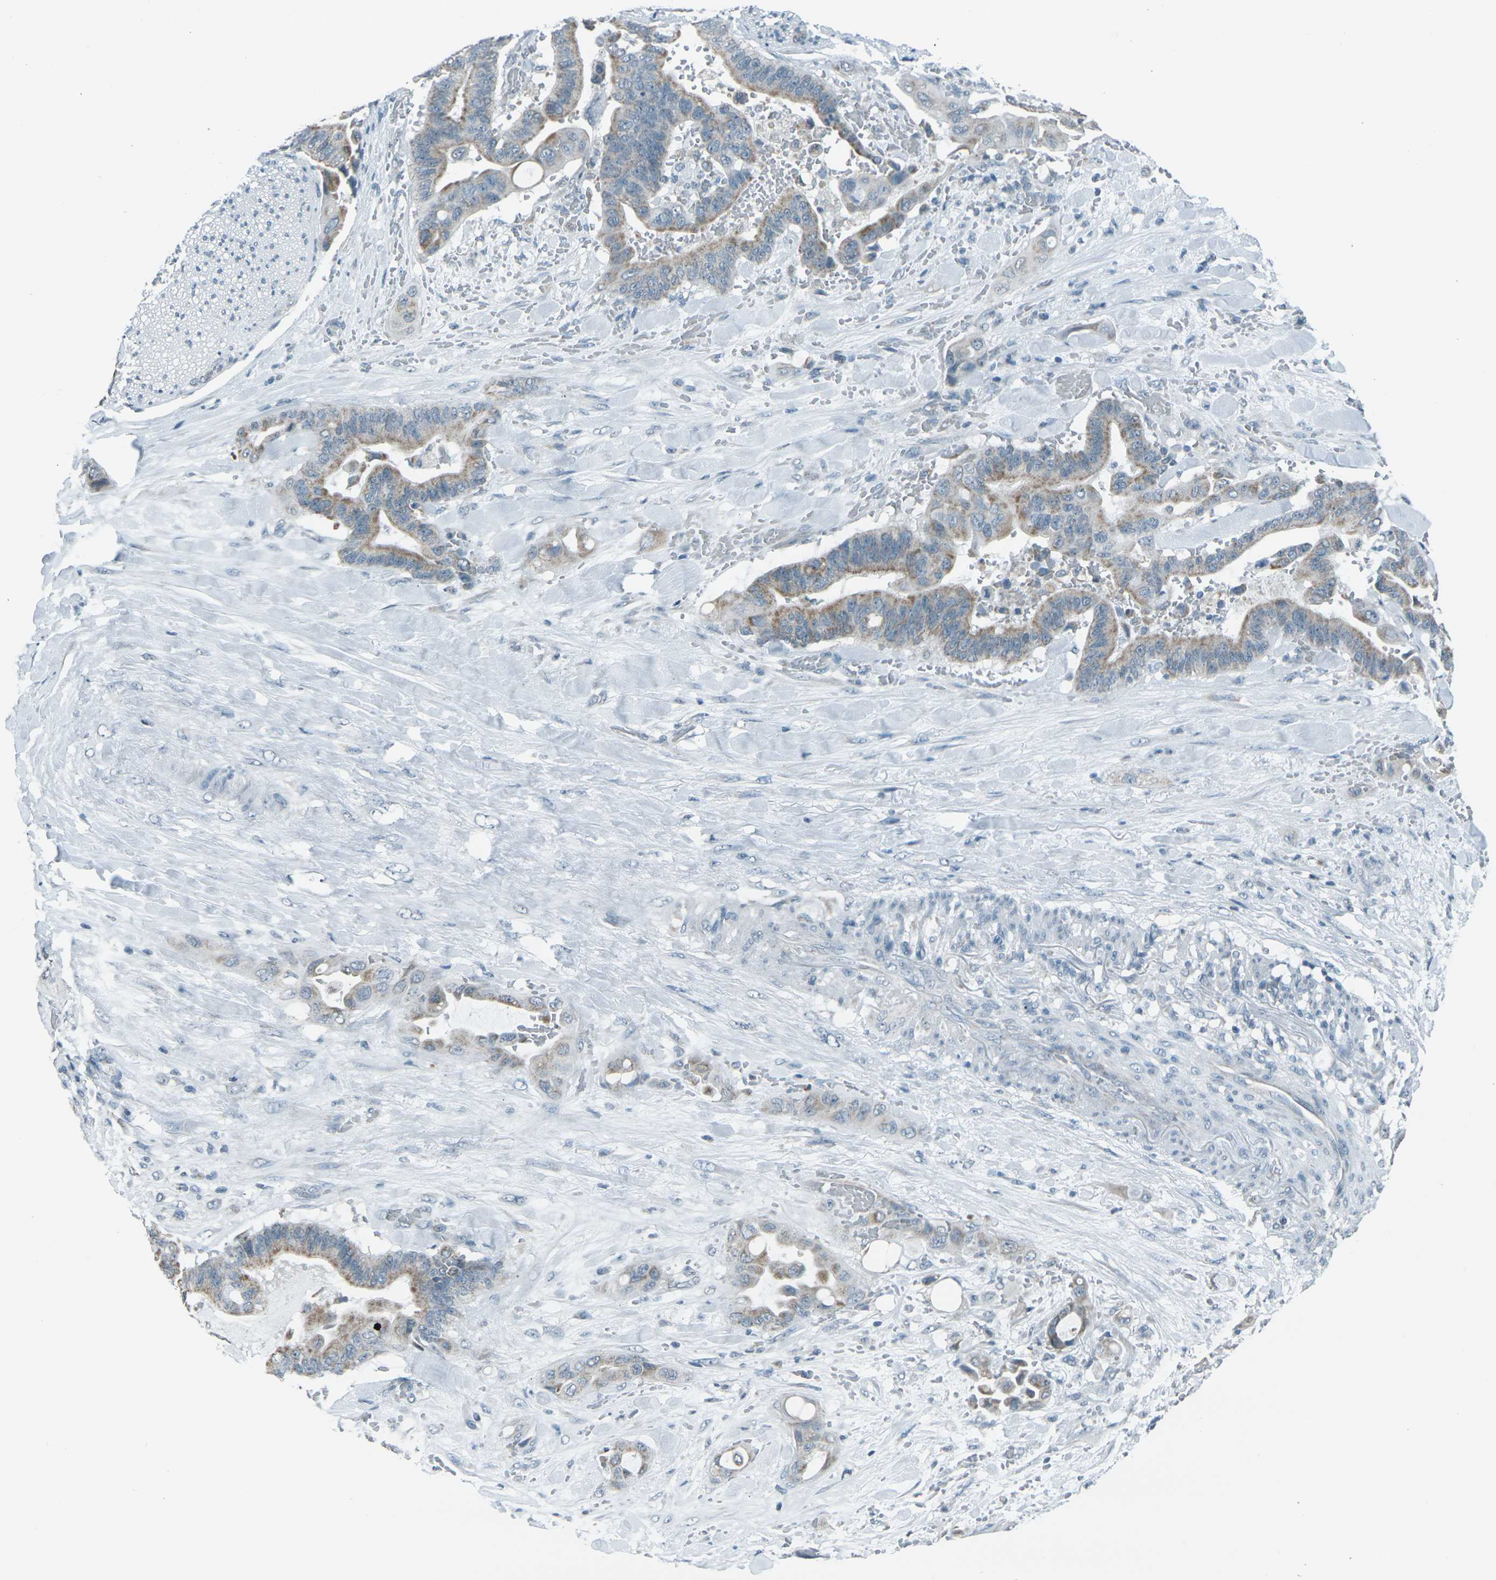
{"staining": {"intensity": "weak", "quantity": "25%-75%", "location": "cytoplasmic/membranous"}, "tissue": "liver cancer", "cell_type": "Tumor cells", "image_type": "cancer", "snomed": [{"axis": "morphology", "description": "Cholangiocarcinoma"}, {"axis": "topography", "description": "Liver"}], "caption": "Immunohistochemical staining of liver cancer (cholangiocarcinoma) demonstrates low levels of weak cytoplasmic/membranous expression in approximately 25%-75% of tumor cells.", "gene": "H2BC1", "patient": {"sex": "female", "age": 61}}